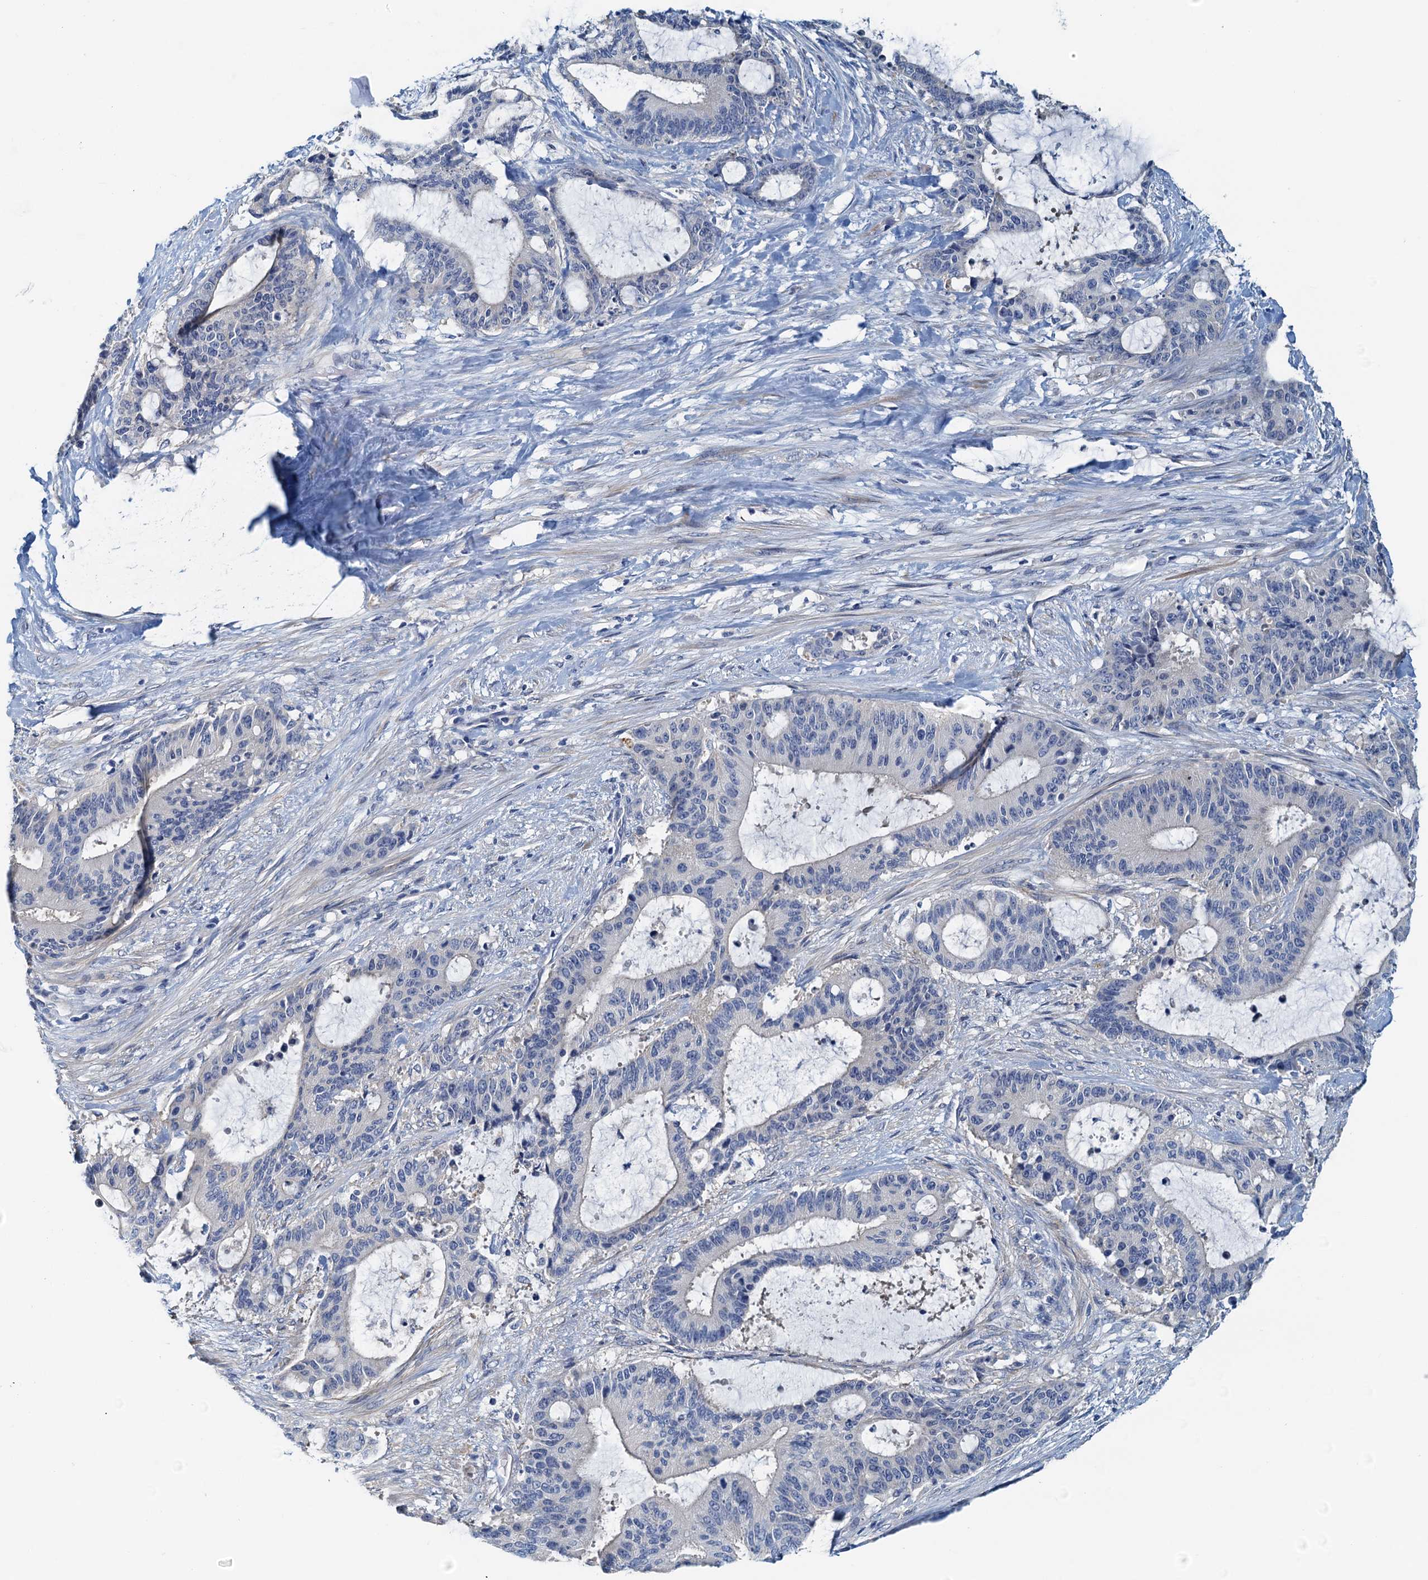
{"staining": {"intensity": "negative", "quantity": "none", "location": "none"}, "tissue": "liver cancer", "cell_type": "Tumor cells", "image_type": "cancer", "snomed": [{"axis": "morphology", "description": "Normal tissue, NOS"}, {"axis": "morphology", "description": "Cholangiocarcinoma"}, {"axis": "topography", "description": "Liver"}, {"axis": "topography", "description": "Peripheral nerve tissue"}], "caption": "This is an immunohistochemistry image of human liver cancer (cholangiocarcinoma). There is no staining in tumor cells.", "gene": "DTD1", "patient": {"sex": "female", "age": 73}}